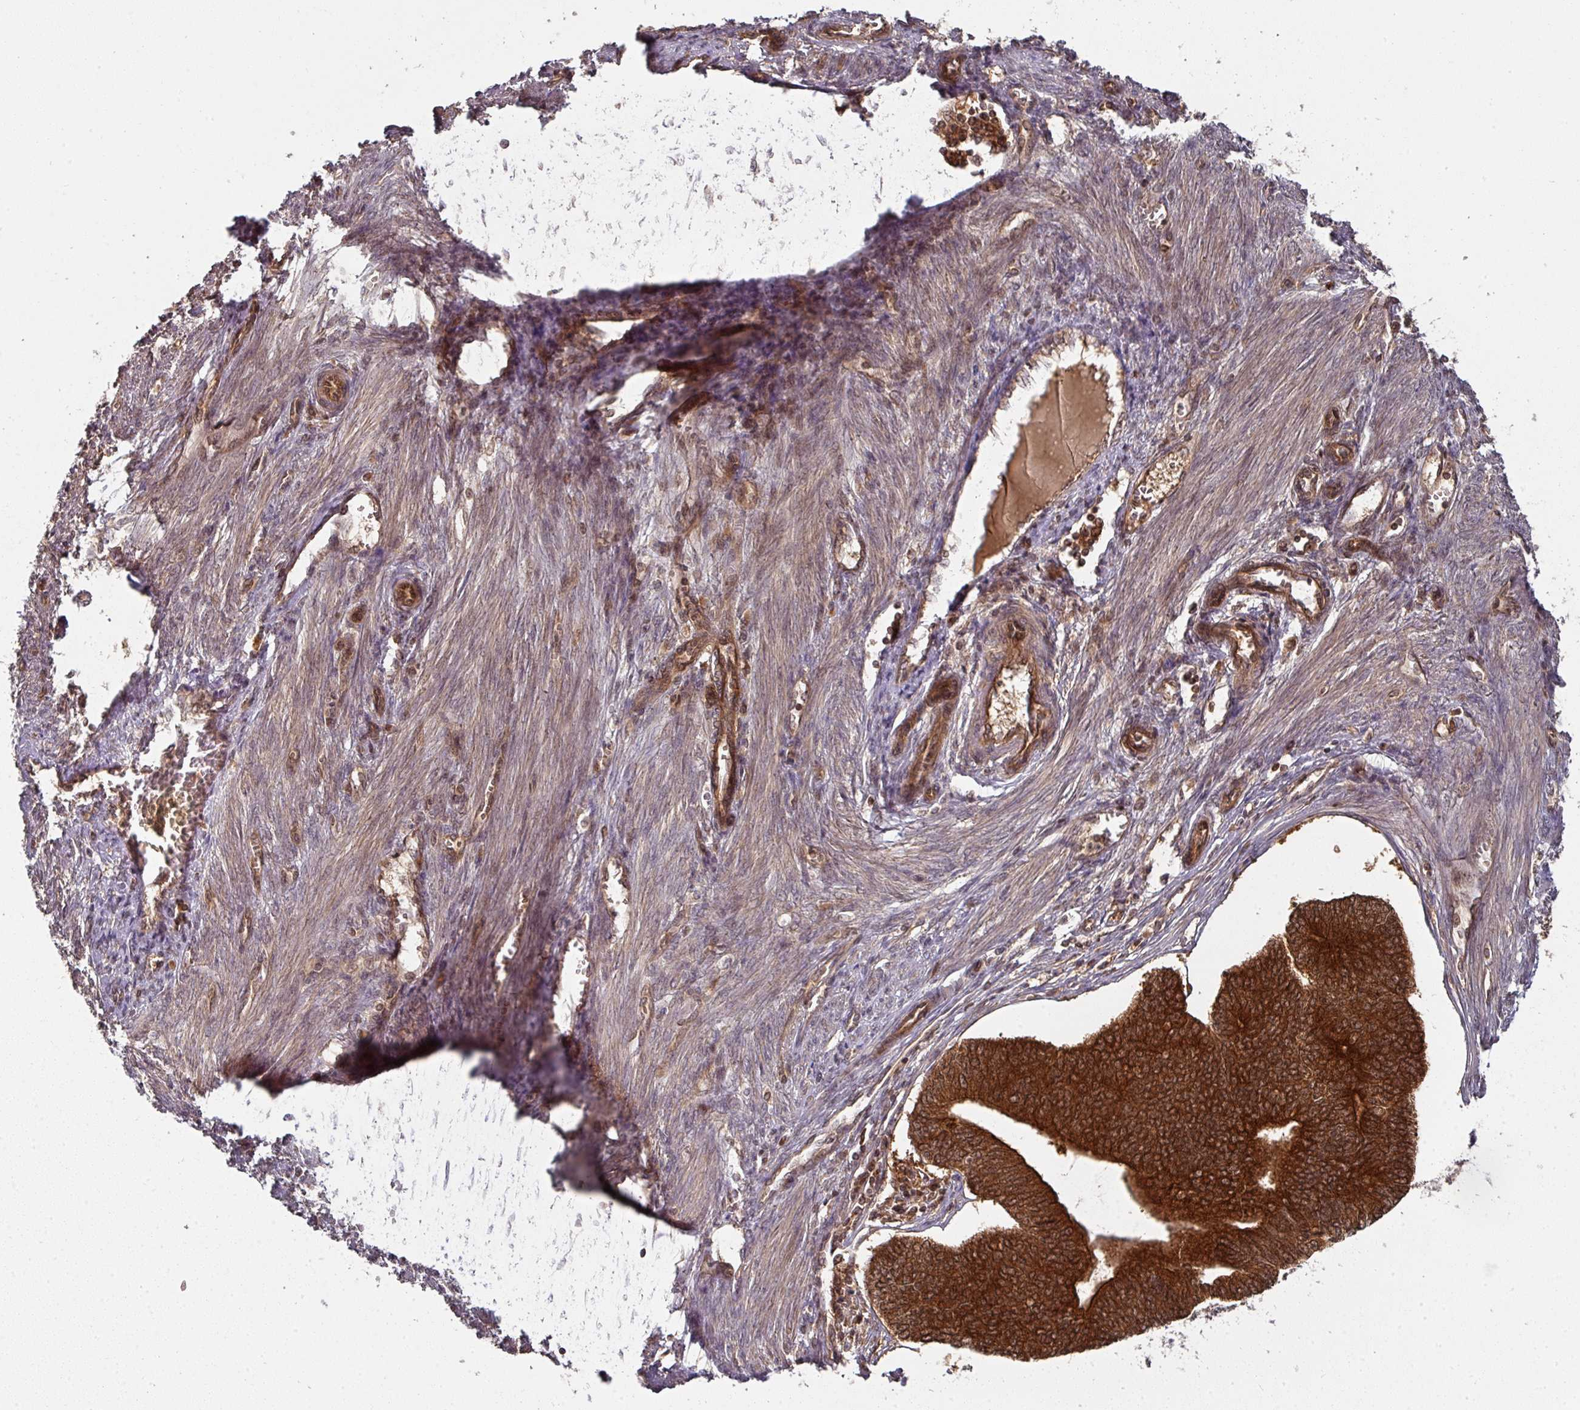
{"staining": {"intensity": "strong", "quantity": ">75%", "location": "cytoplasmic/membranous"}, "tissue": "endometrial cancer", "cell_type": "Tumor cells", "image_type": "cancer", "snomed": [{"axis": "morphology", "description": "Adenocarcinoma, NOS"}, {"axis": "topography", "description": "Endometrium"}], "caption": "Endometrial adenocarcinoma stained with DAB (3,3'-diaminobenzidine) IHC demonstrates high levels of strong cytoplasmic/membranous positivity in about >75% of tumor cells.", "gene": "EIF4EBP2", "patient": {"sex": "female", "age": 68}}